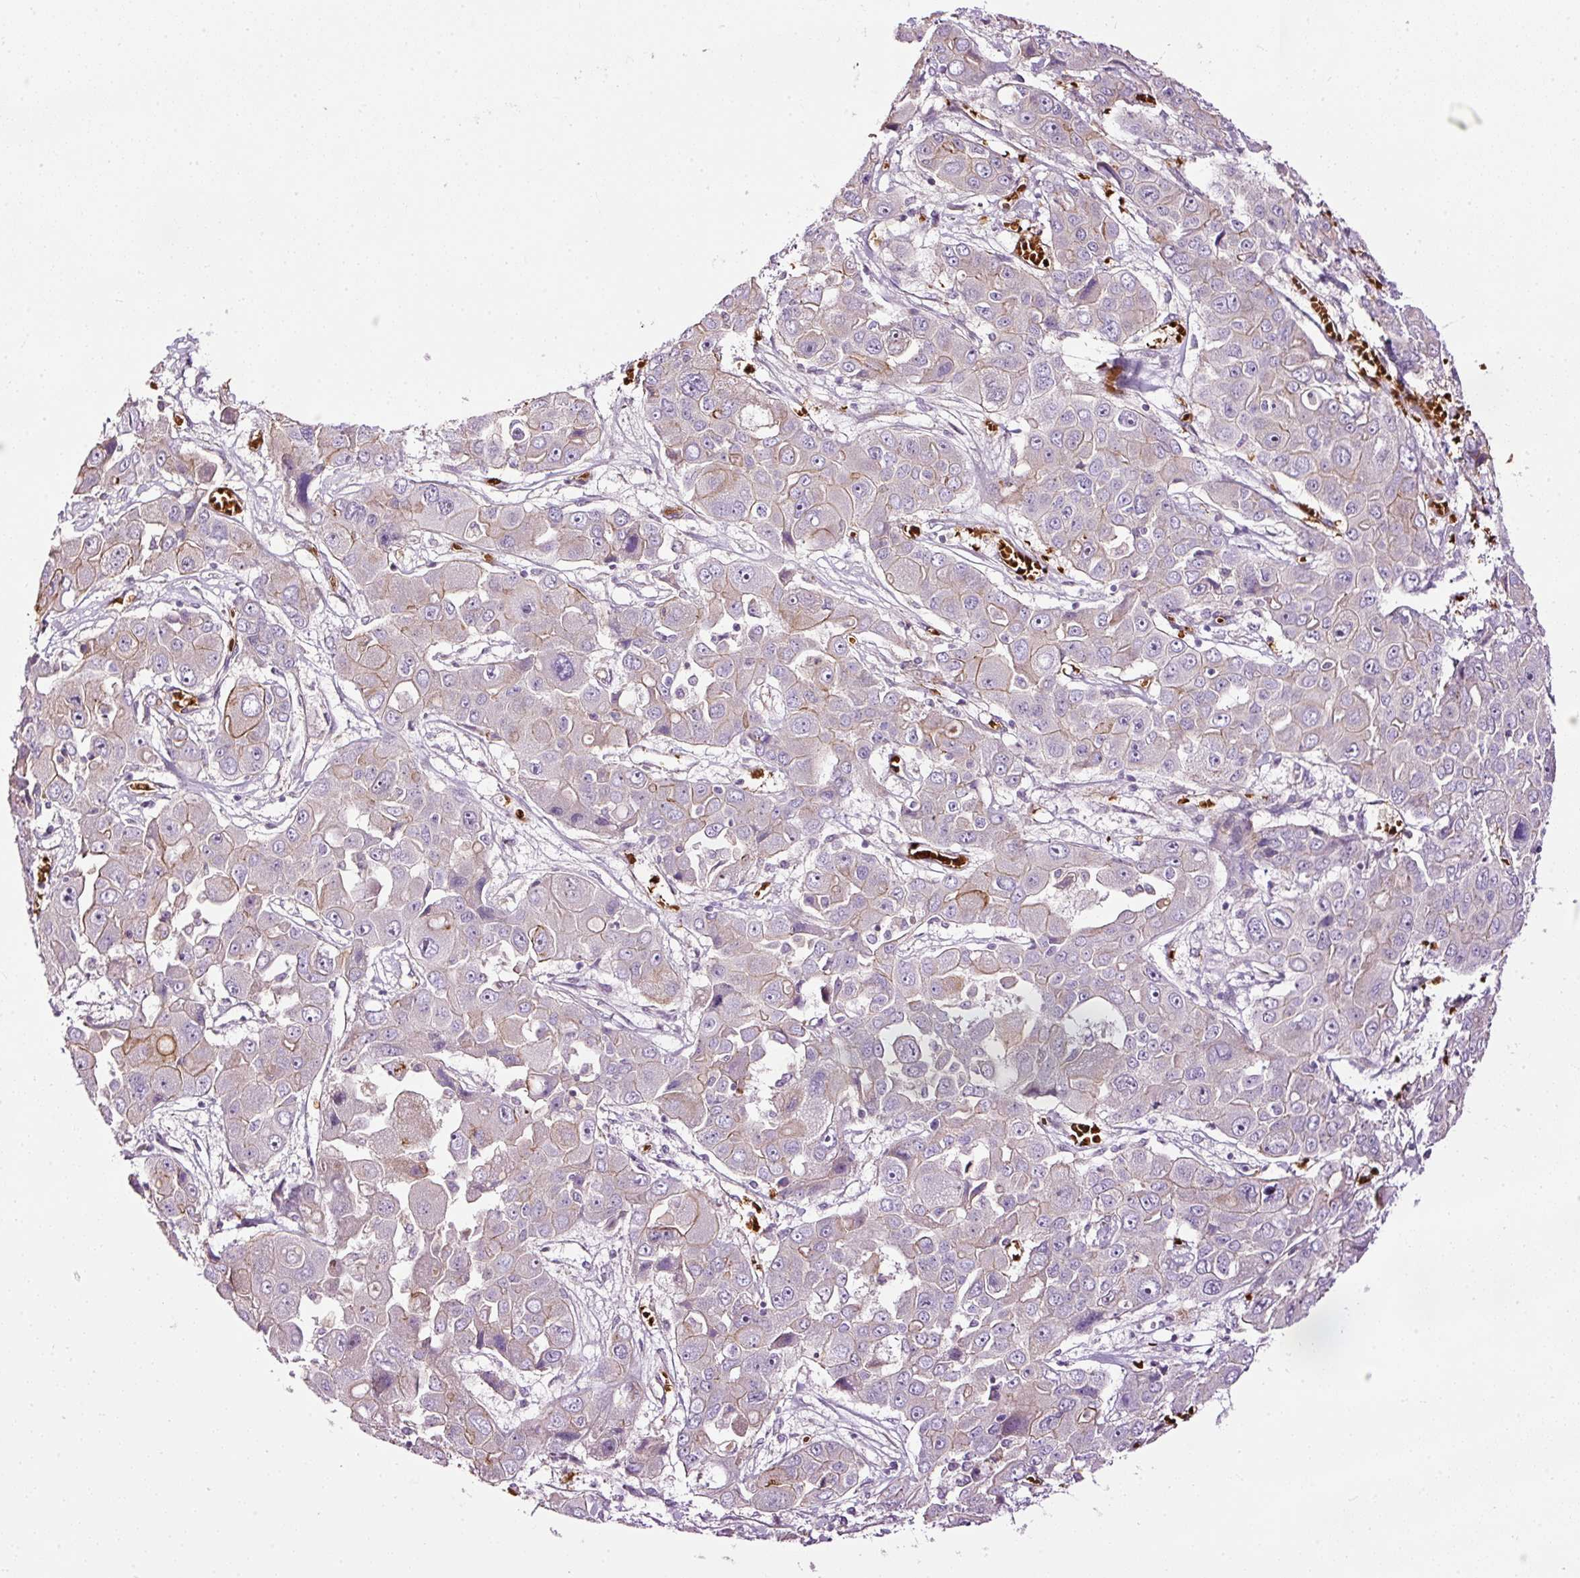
{"staining": {"intensity": "moderate", "quantity": "<25%", "location": "cytoplasmic/membranous"}, "tissue": "liver cancer", "cell_type": "Tumor cells", "image_type": "cancer", "snomed": [{"axis": "morphology", "description": "Cholangiocarcinoma"}, {"axis": "topography", "description": "Liver"}], "caption": "Liver cancer tissue demonstrates moderate cytoplasmic/membranous staining in approximately <25% of tumor cells, visualized by immunohistochemistry. The protein of interest is stained brown, and the nuclei are stained in blue (DAB IHC with brightfield microscopy, high magnification).", "gene": "USHBP1", "patient": {"sex": "male", "age": 67}}